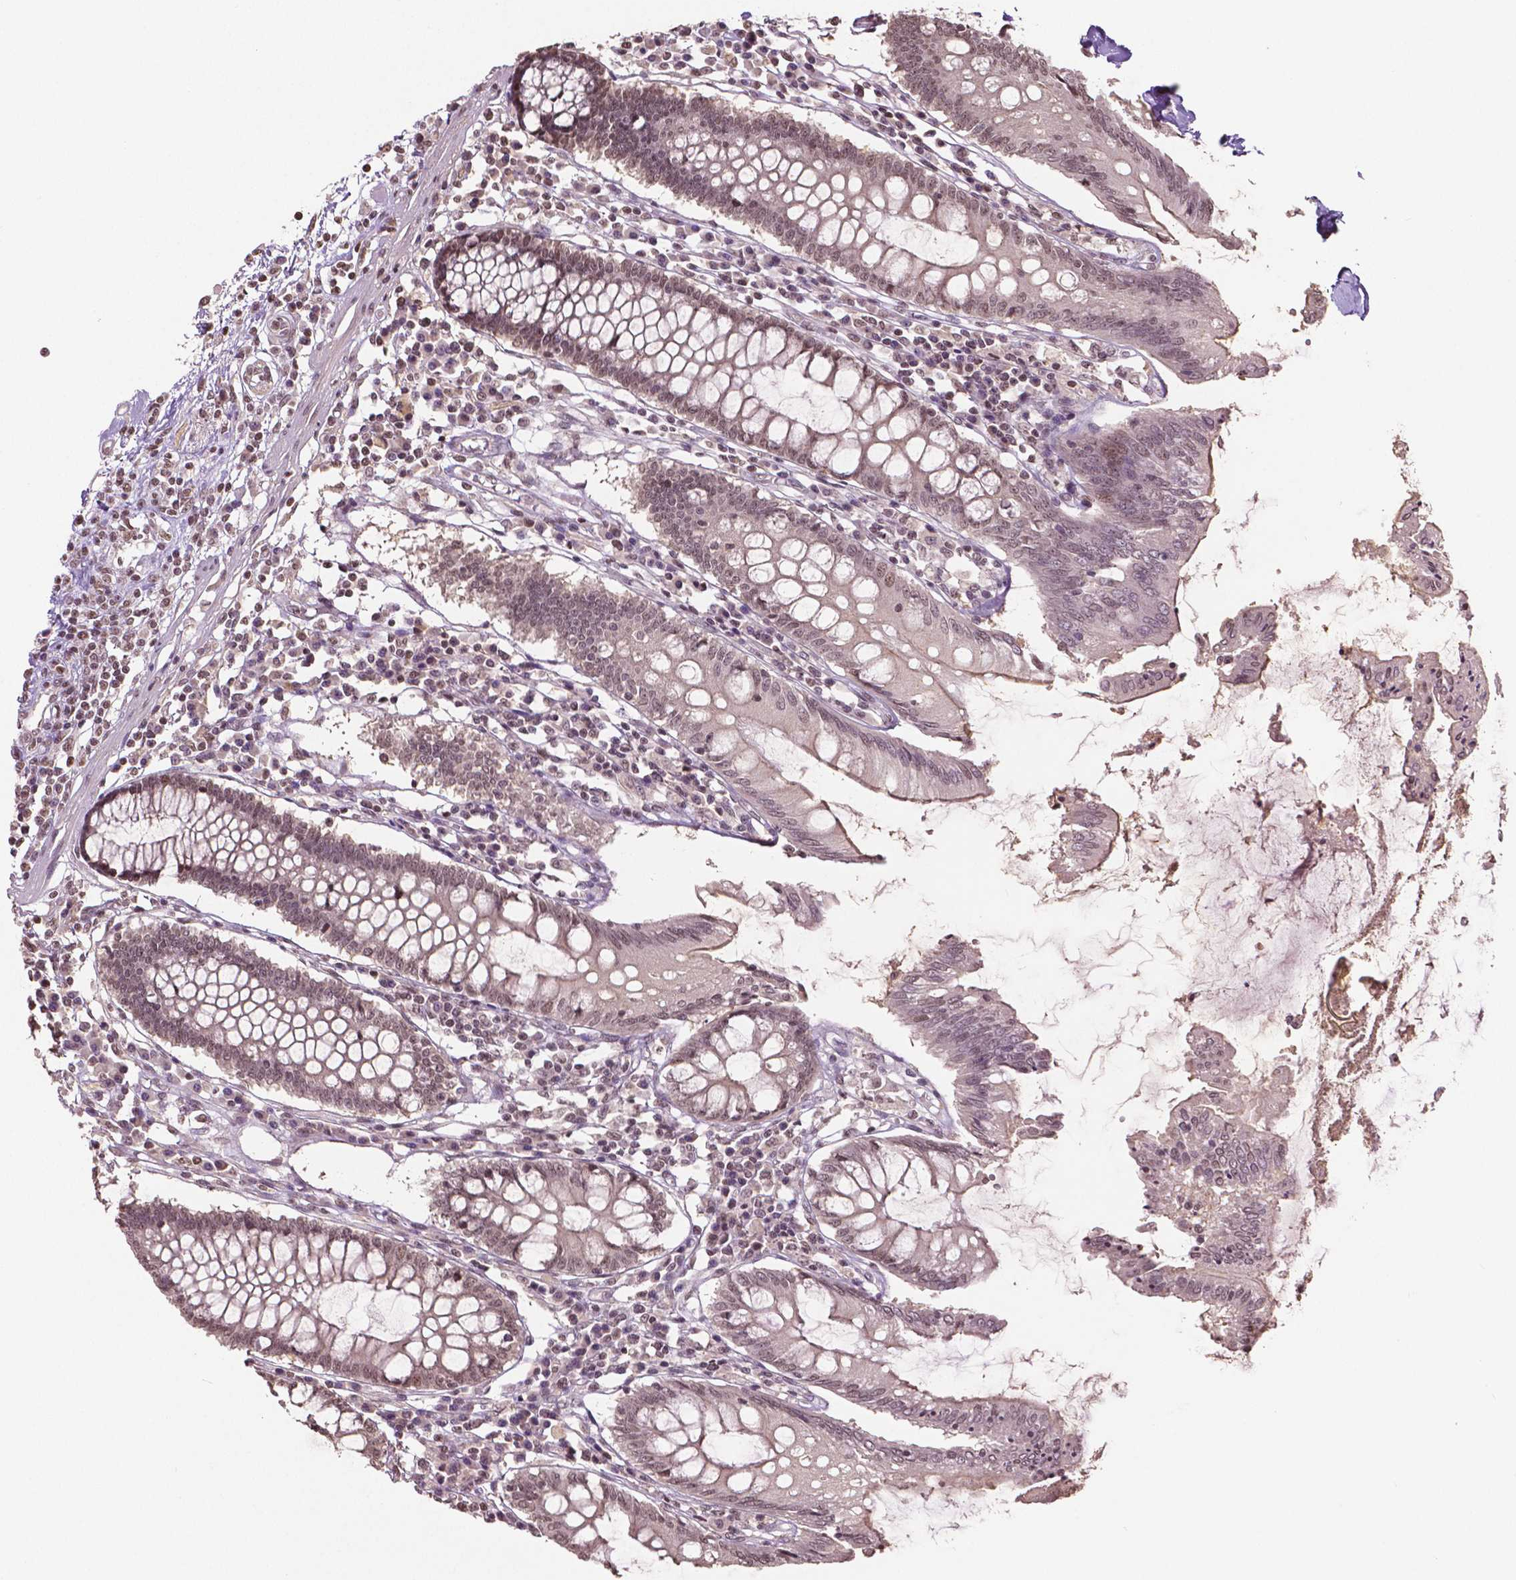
{"staining": {"intensity": "moderate", "quantity": ">75%", "location": "nuclear"}, "tissue": "colon", "cell_type": "Endothelial cells", "image_type": "normal", "snomed": [{"axis": "morphology", "description": "Normal tissue, NOS"}, {"axis": "morphology", "description": "Adenocarcinoma, NOS"}, {"axis": "topography", "description": "Colon"}], "caption": "Immunohistochemical staining of normal human colon displays medium levels of moderate nuclear expression in approximately >75% of endothelial cells.", "gene": "DEK", "patient": {"sex": "male", "age": 83}}